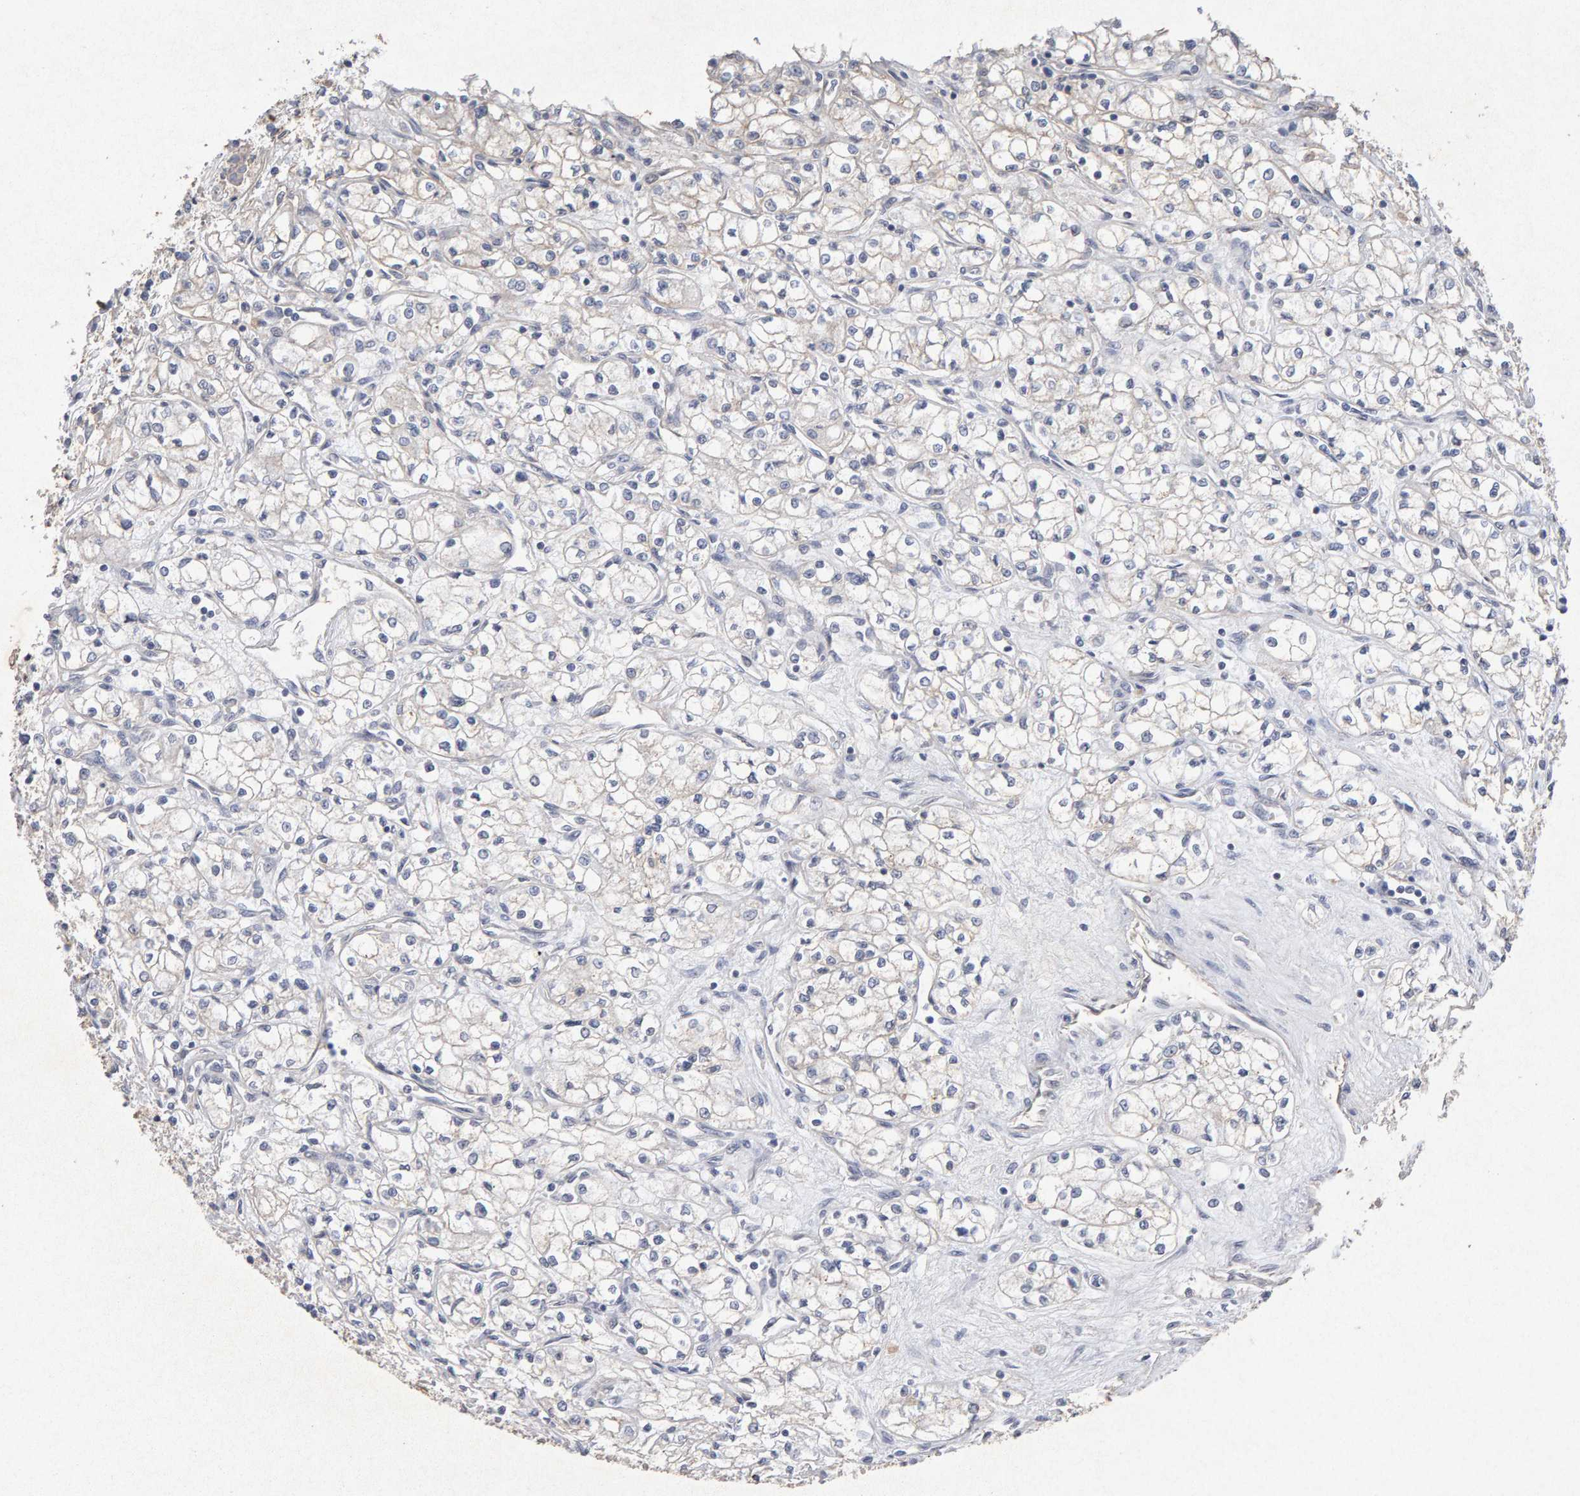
{"staining": {"intensity": "negative", "quantity": "none", "location": "none"}, "tissue": "renal cancer", "cell_type": "Tumor cells", "image_type": "cancer", "snomed": [{"axis": "morphology", "description": "Normal tissue, NOS"}, {"axis": "morphology", "description": "Adenocarcinoma, NOS"}, {"axis": "topography", "description": "Kidney"}], "caption": "Tumor cells are negative for brown protein staining in renal adenocarcinoma.", "gene": "PTPRM", "patient": {"sex": "male", "age": 59}}